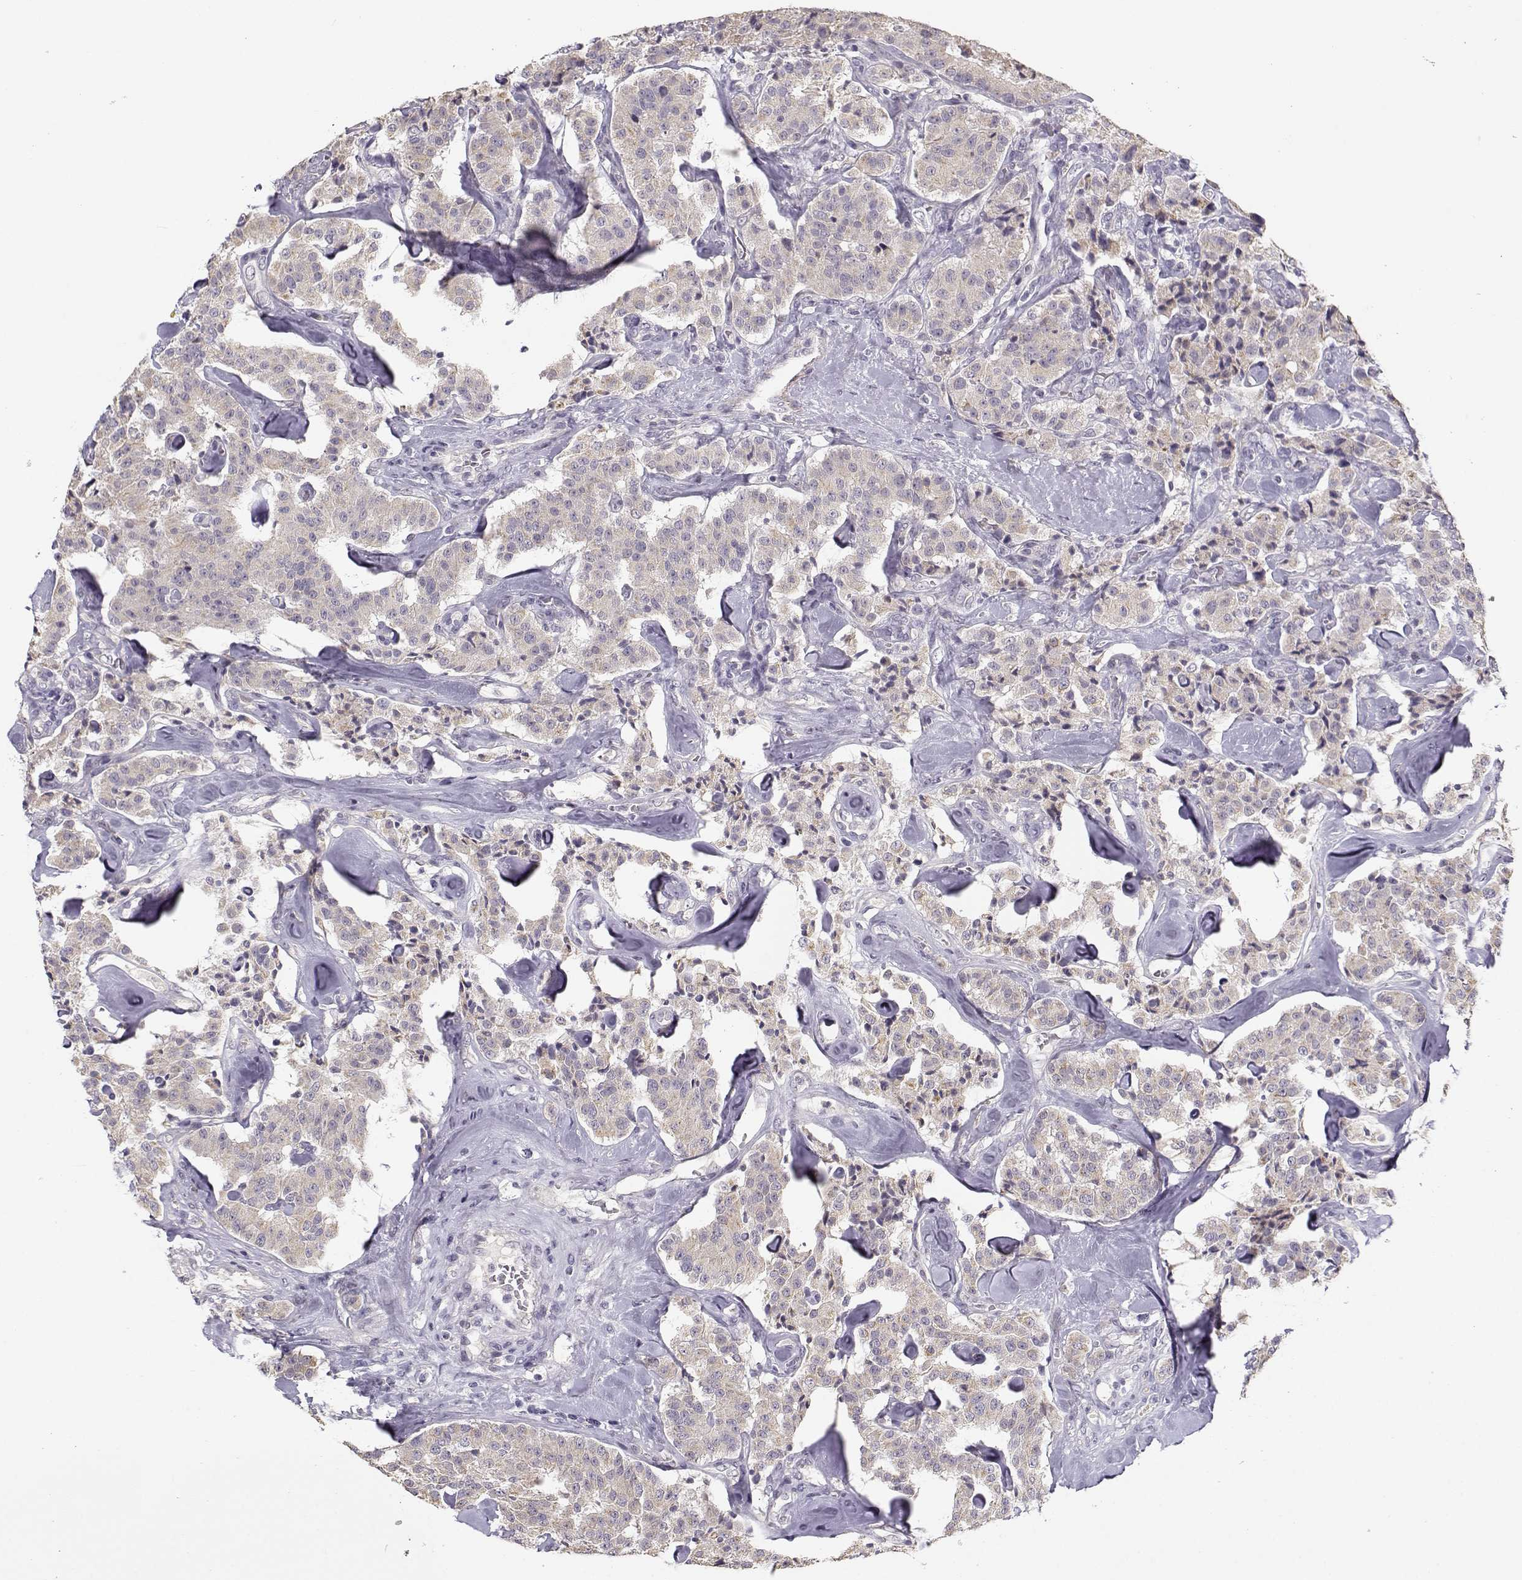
{"staining": {"intensity": "weak", "quantity": "25%-75%", "location": "cytoplasmic/membranous"}, "tissue": "carcinoid", "cell_type": "Tumor cells", "image_type": "cancer", "snomed": [{"axis": "morphology", "description": "Carcinoid, malignant, NOS"}, {"axis": "topography", "description": "Pancreas"}], "caption": "The micrograph demonstrates immunohistochemical staining of malignant carcinoid. There is weak cytoplasmic/membranous positivity is seen in approximately 25%-75% of tumor cells. (DAB (3,3'-diaminobenzidine) IHC with brightfield microscopy, high magnification).", "gene": "TMEM145", "patient": {"sex": "male", "age": 41}}